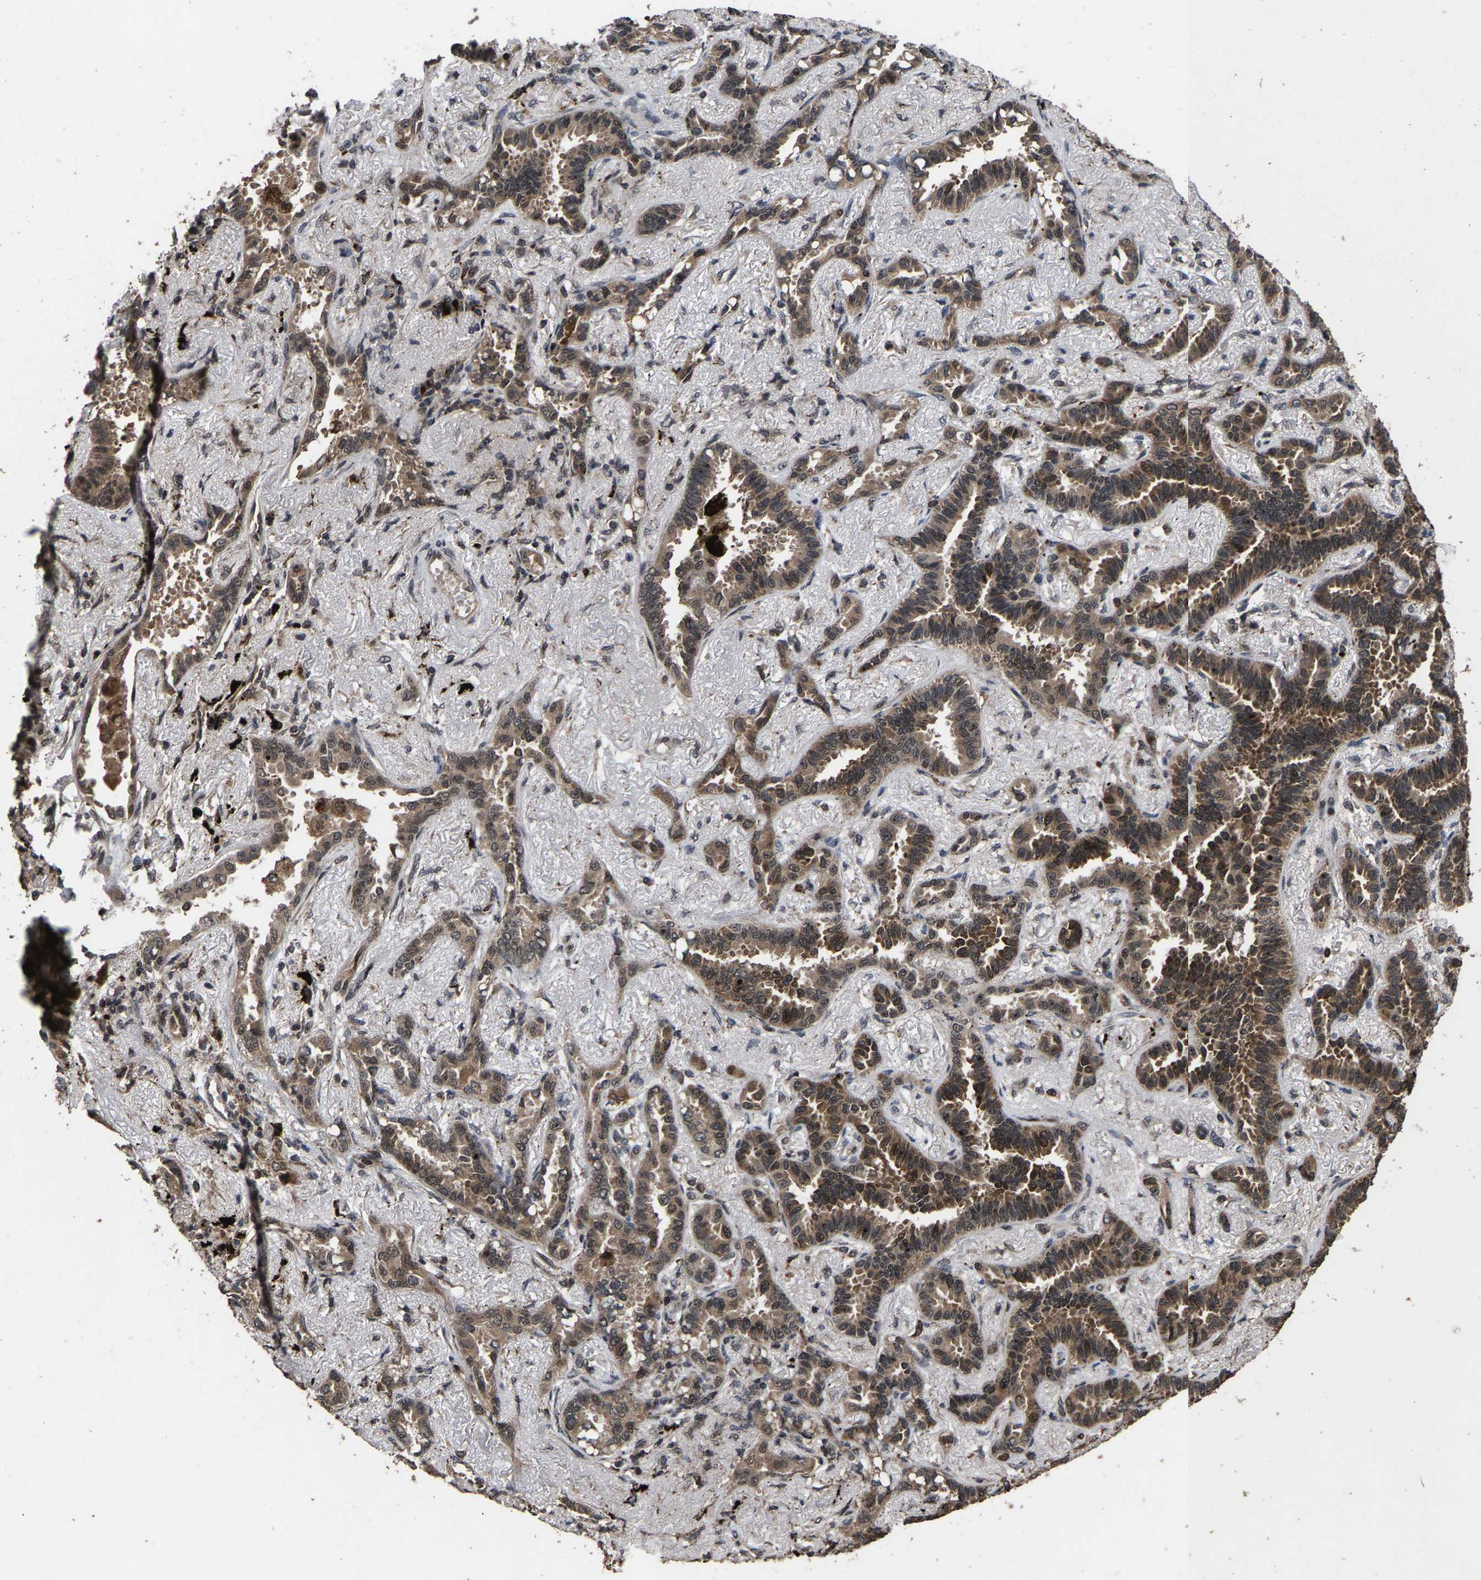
{"staining": {"intensity": "moderate", "quantity": ">75%", "location": "cytoplasmic/membranous"}, "tissue": "lung cancer", "cell_type": "Tumor cells", "image_type": "cancer", "snomed": [{"axis": "morphology", "description": "Adenocarcinoma, NOS"}, {"axis": "topography", "description": "Lung"}], "caption": "Moderate cytoplasmic/membranous staining is present in about >75% of tumor cells in lung cancer. The staining was performed using DAB, with brown indicating positive protein expression. Nuclei are stained blue with hematoxylin.", "gene": "HAUS6", "patient": {"sex": "male", "age": 59}}